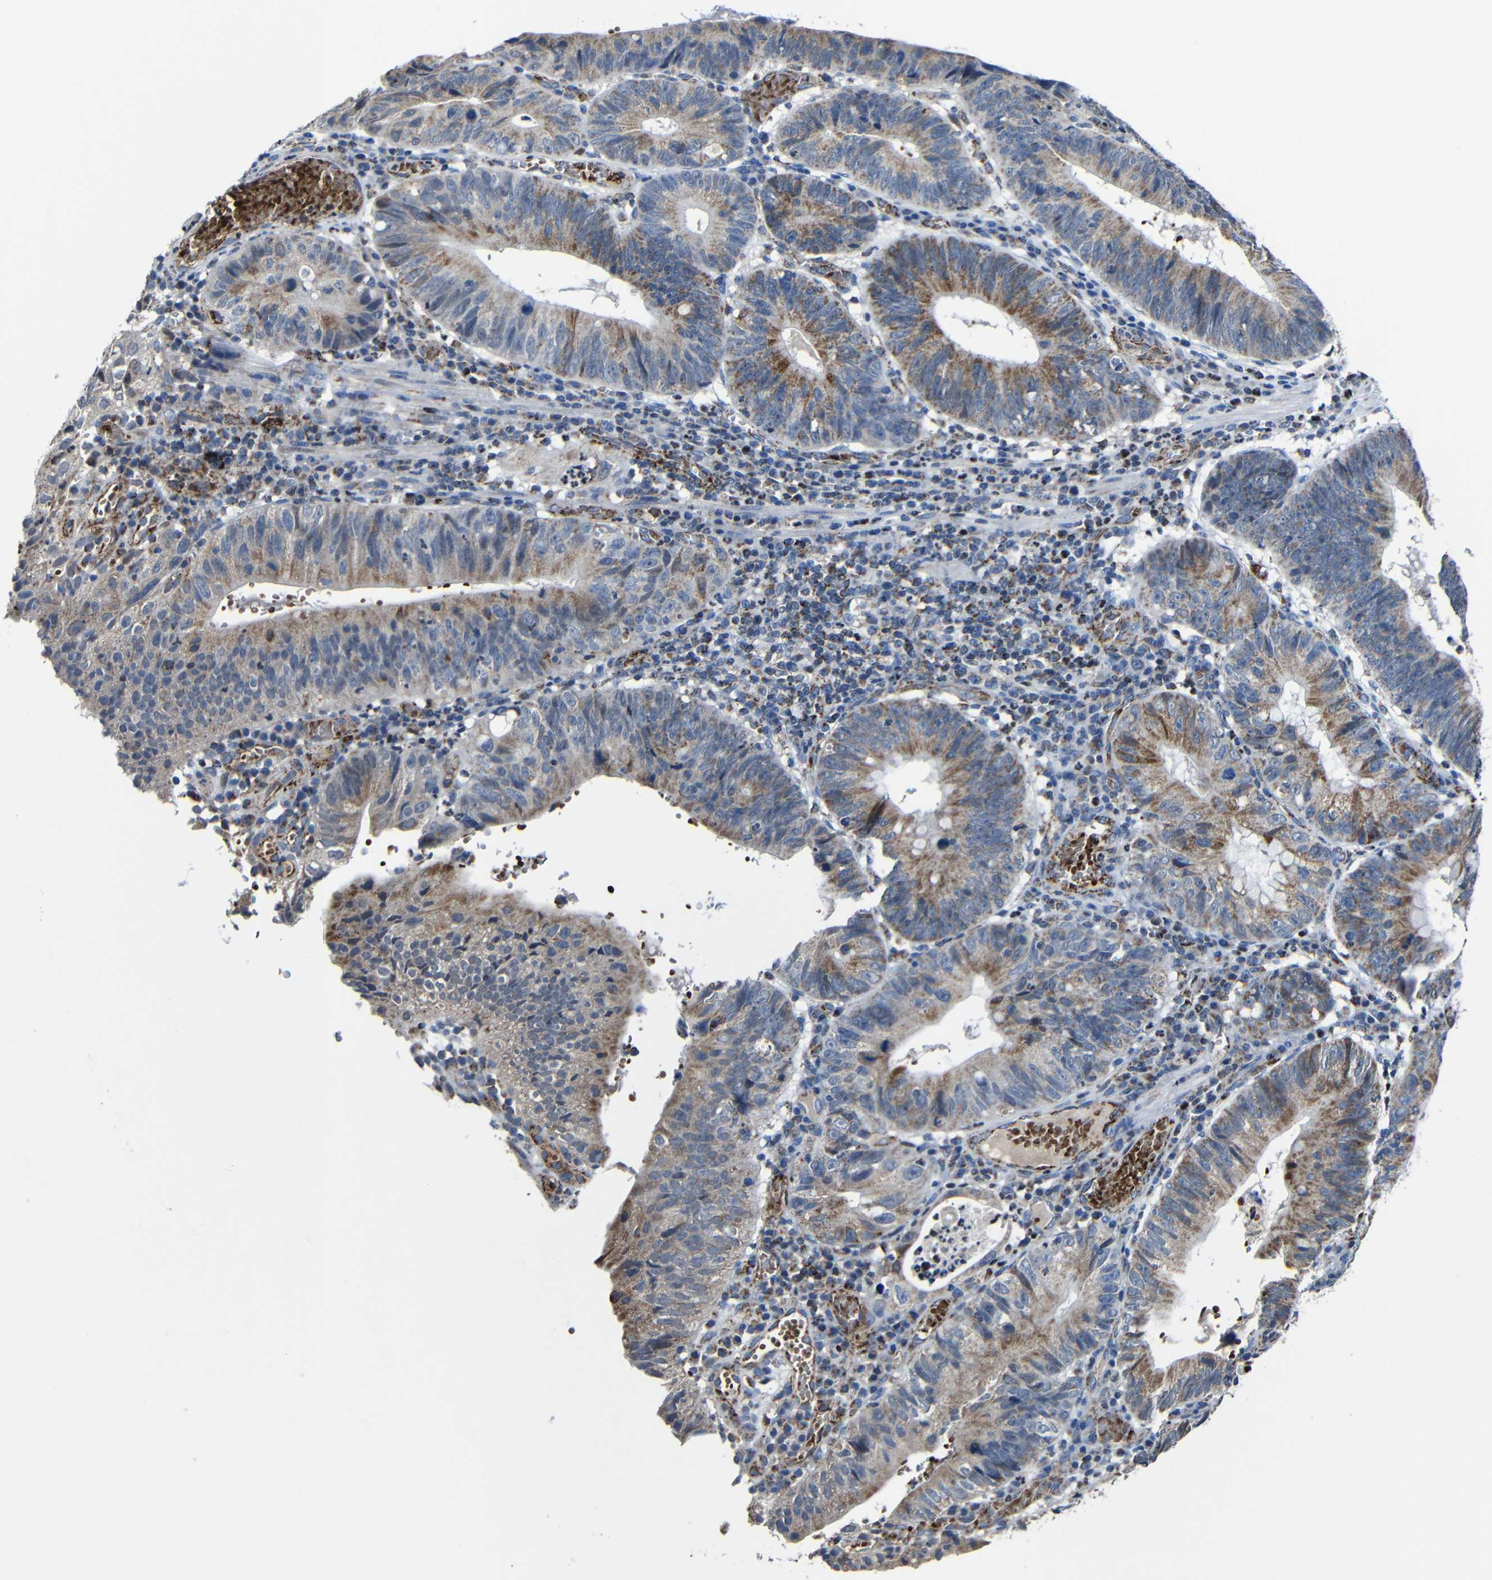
{"staining": {"intensity": "moderate", "quantity": "25%-75%", "location": "cytoplasmic/membranous"}, "tissue": "stomach cancer", "cell_type": "Tumor cells", "image_type": "cancer", "snomed": [{"axis": "morphology", "description": "Adenocarcinoma, NOS"}, {"axis": "topography", "description": "Stomach"}], "caption": "The micrograph reveals immunohistochemical staining of stomach cancer (adenocarcinoma). There is moderate cytoplasmic/membranous positivity is appreciated in approximately 25%-75% of tumor cells.", "gene": "CA5B", "patient": {"sex": "male", "age": 59}}